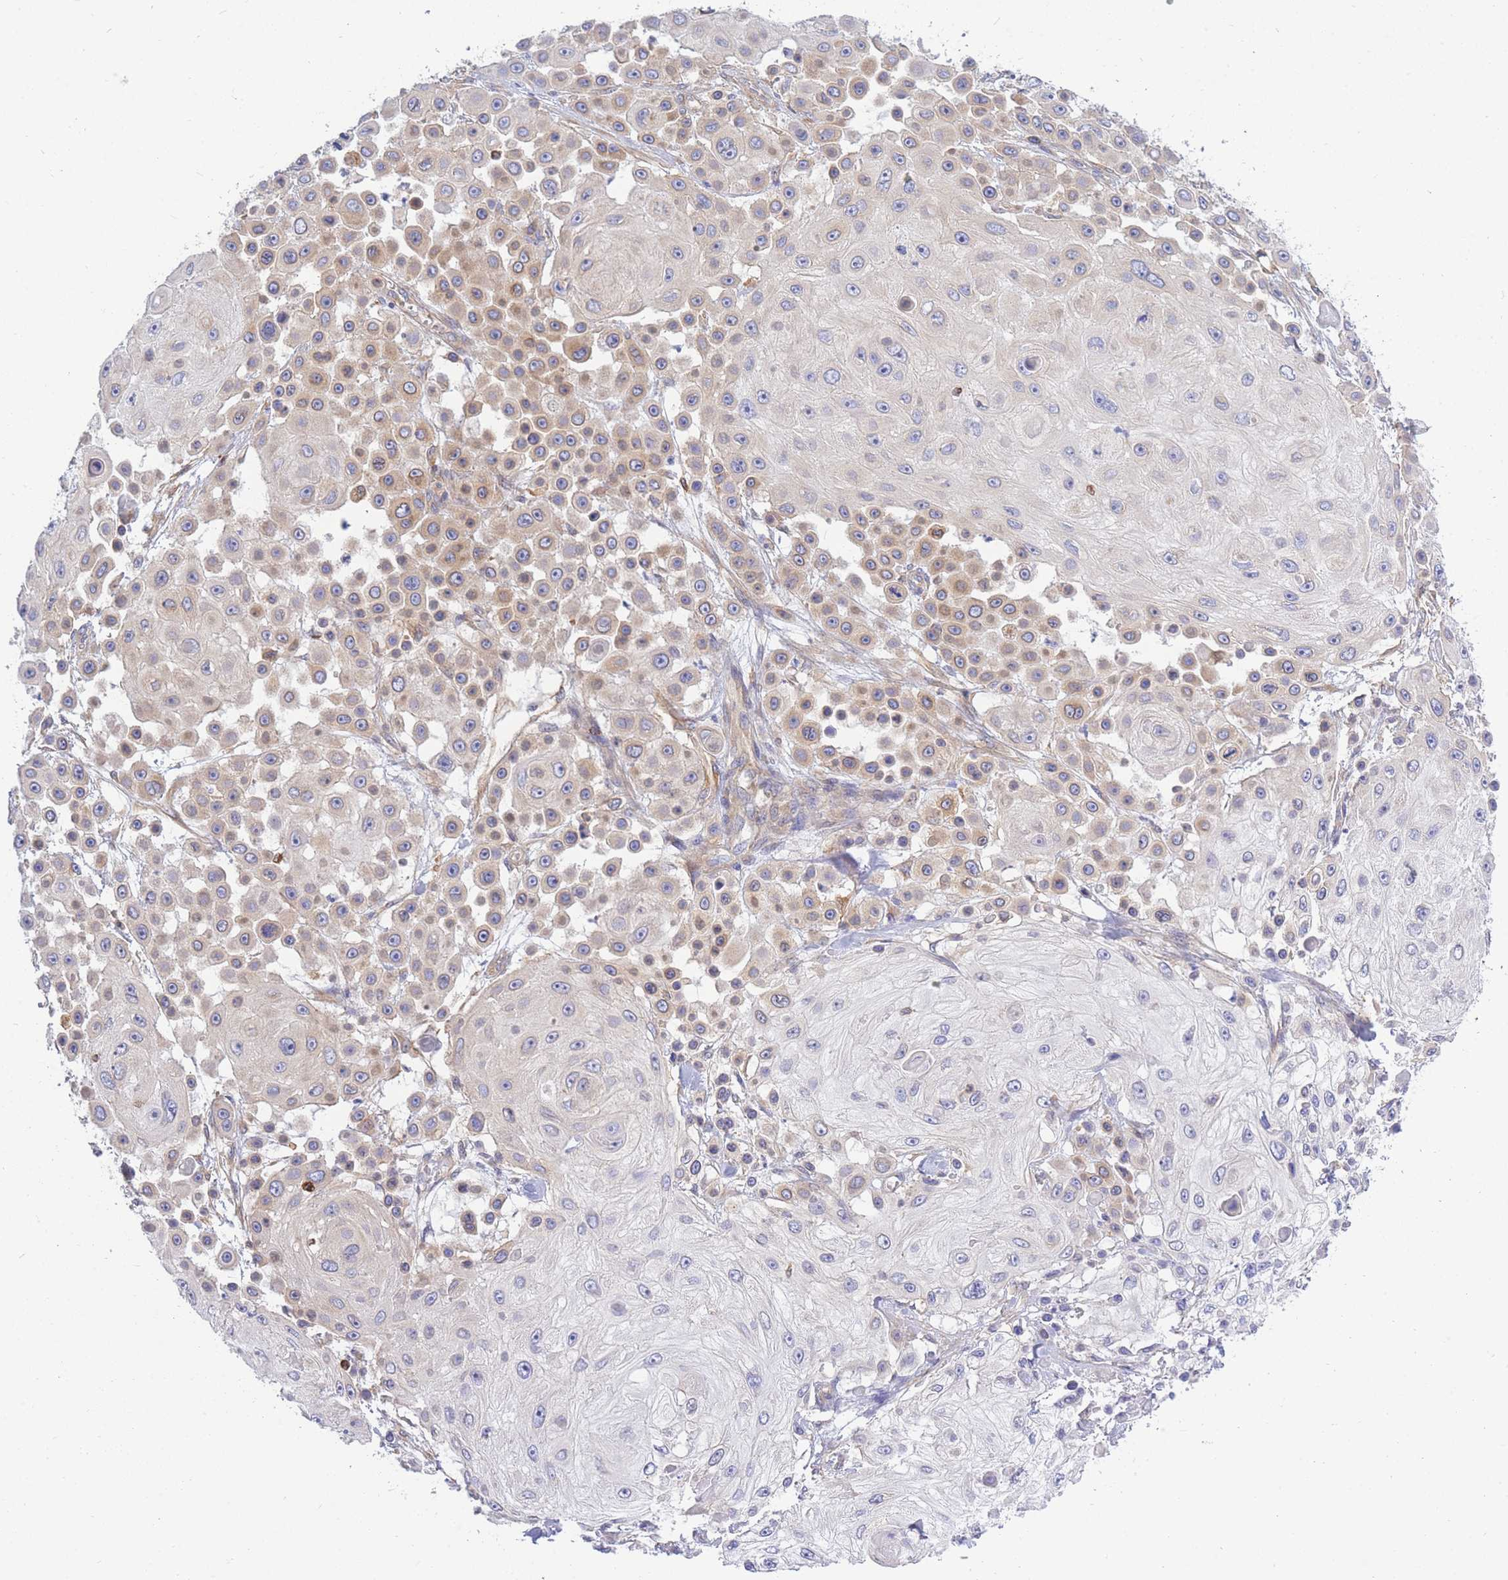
{"staining": {"intensity": "weak", "quantity": ">75%", "location": "cytoplasmic/membranous"}, "tissue": "skin cancer", "cell_type": "Tumor cells", "image_type": "cancer", "snomed": [{"axis": "morphology", "description": "Squamous cell carcinoma, NOS"}, {"axis": "topography", "description": "Skin"}], "caption": "A micrograph of skin squamous cell carcinoma stained for a protein exhibits weak cytoplasmic/membranous brown staining in tumor cells.", "gene": "REM1", "patient": {"sex": "male", "age": 67}}